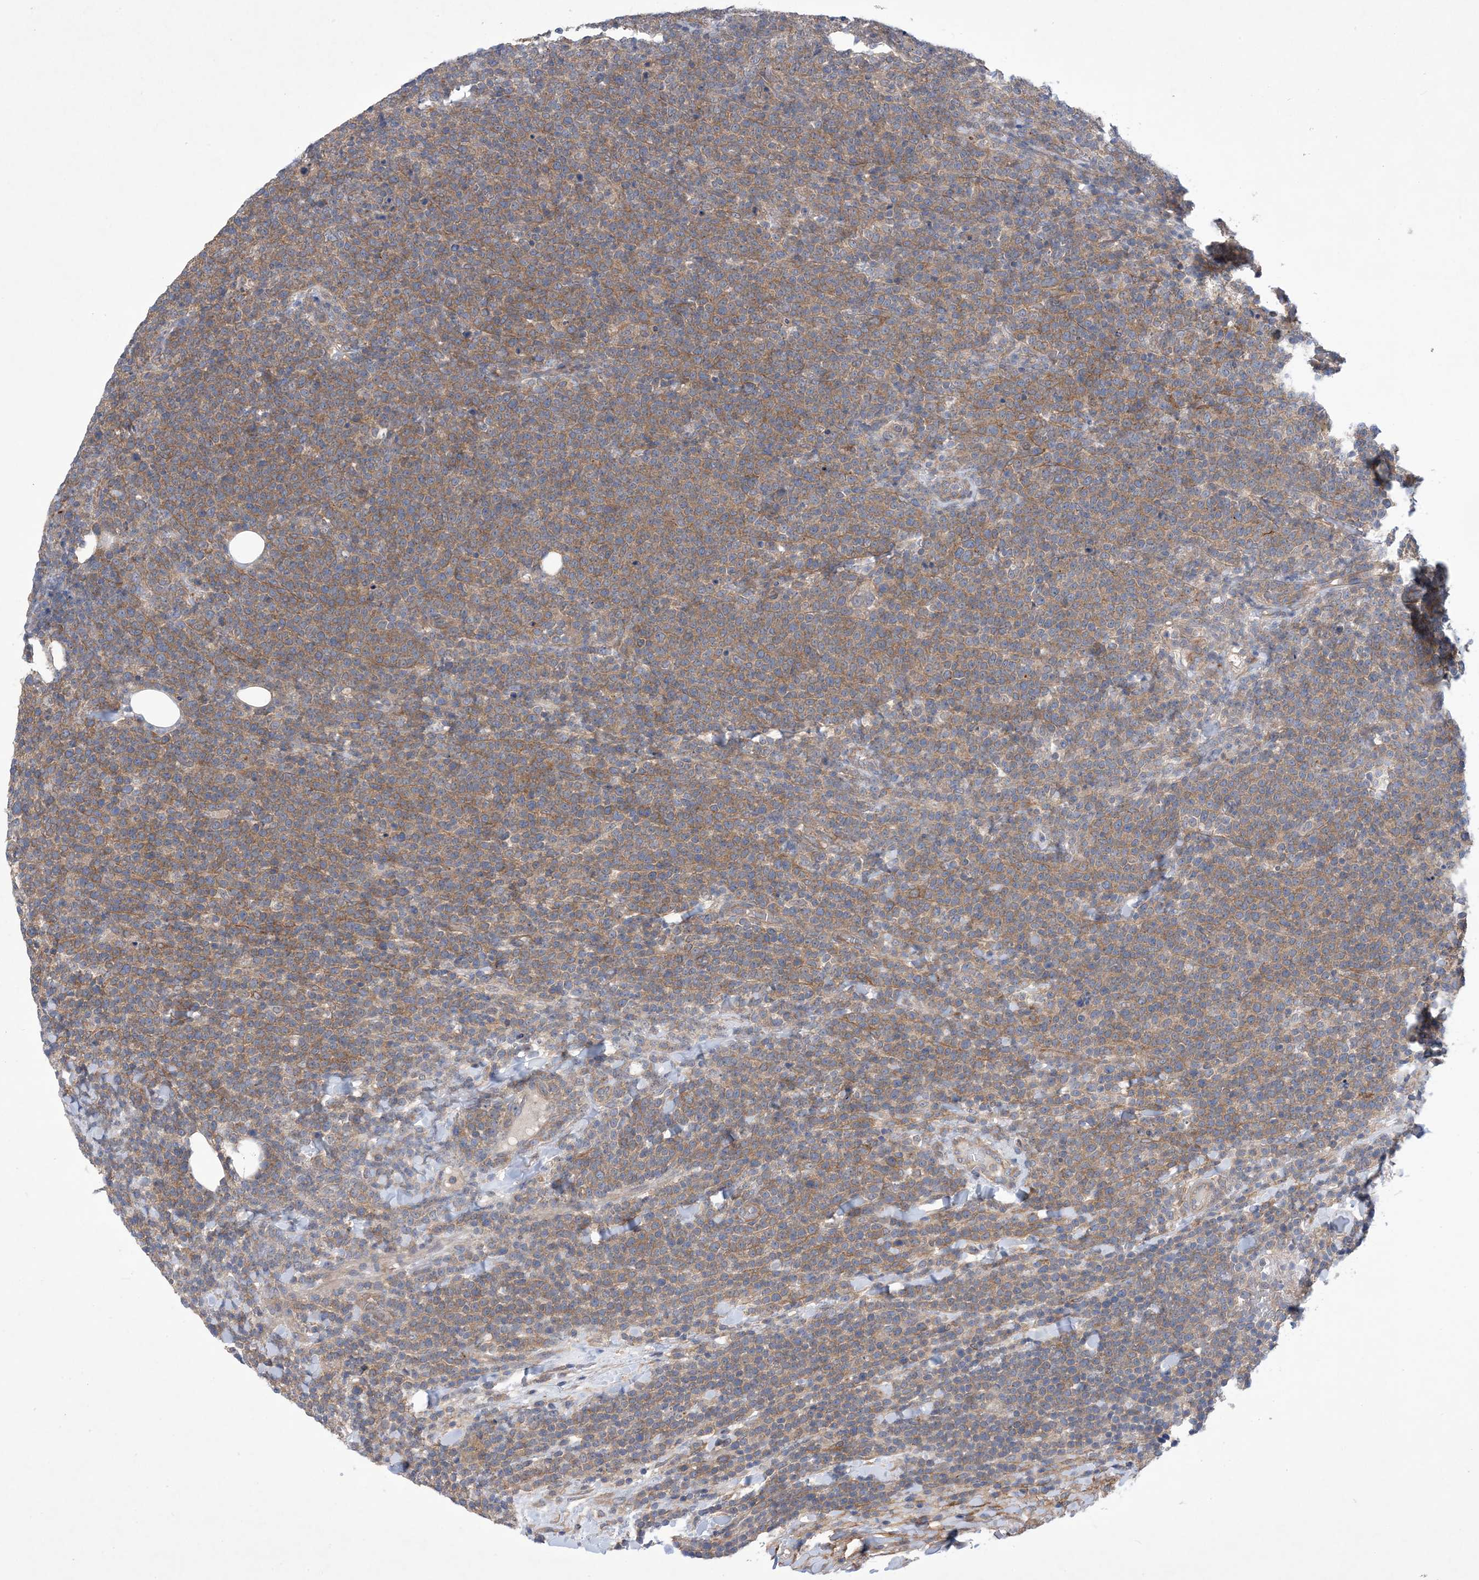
{"staining": {"intensity": "moderate", "quantity": ">75%", "location": "cytoplasmic/membranous"}, "tissue": "lymphoma", "cell_type": "Tumor cells", "image_type": "cancer", "snomed": [{"axis": "morphology", "description": "Malignant lymphoma, non-Hodgkin's type, High grade"}, {"axis": "topography", "description": "Lymph node"}], "caption": "Protein analysis of lymphoma tissue reveals moderate cytoplasmic/membranous expression in about >75% of tumor cells. Ihc stains the protein in brown and the nuclei are stained blue.", "gene": "EHBP1", "patient": {"sex": "male", "age": 61}}